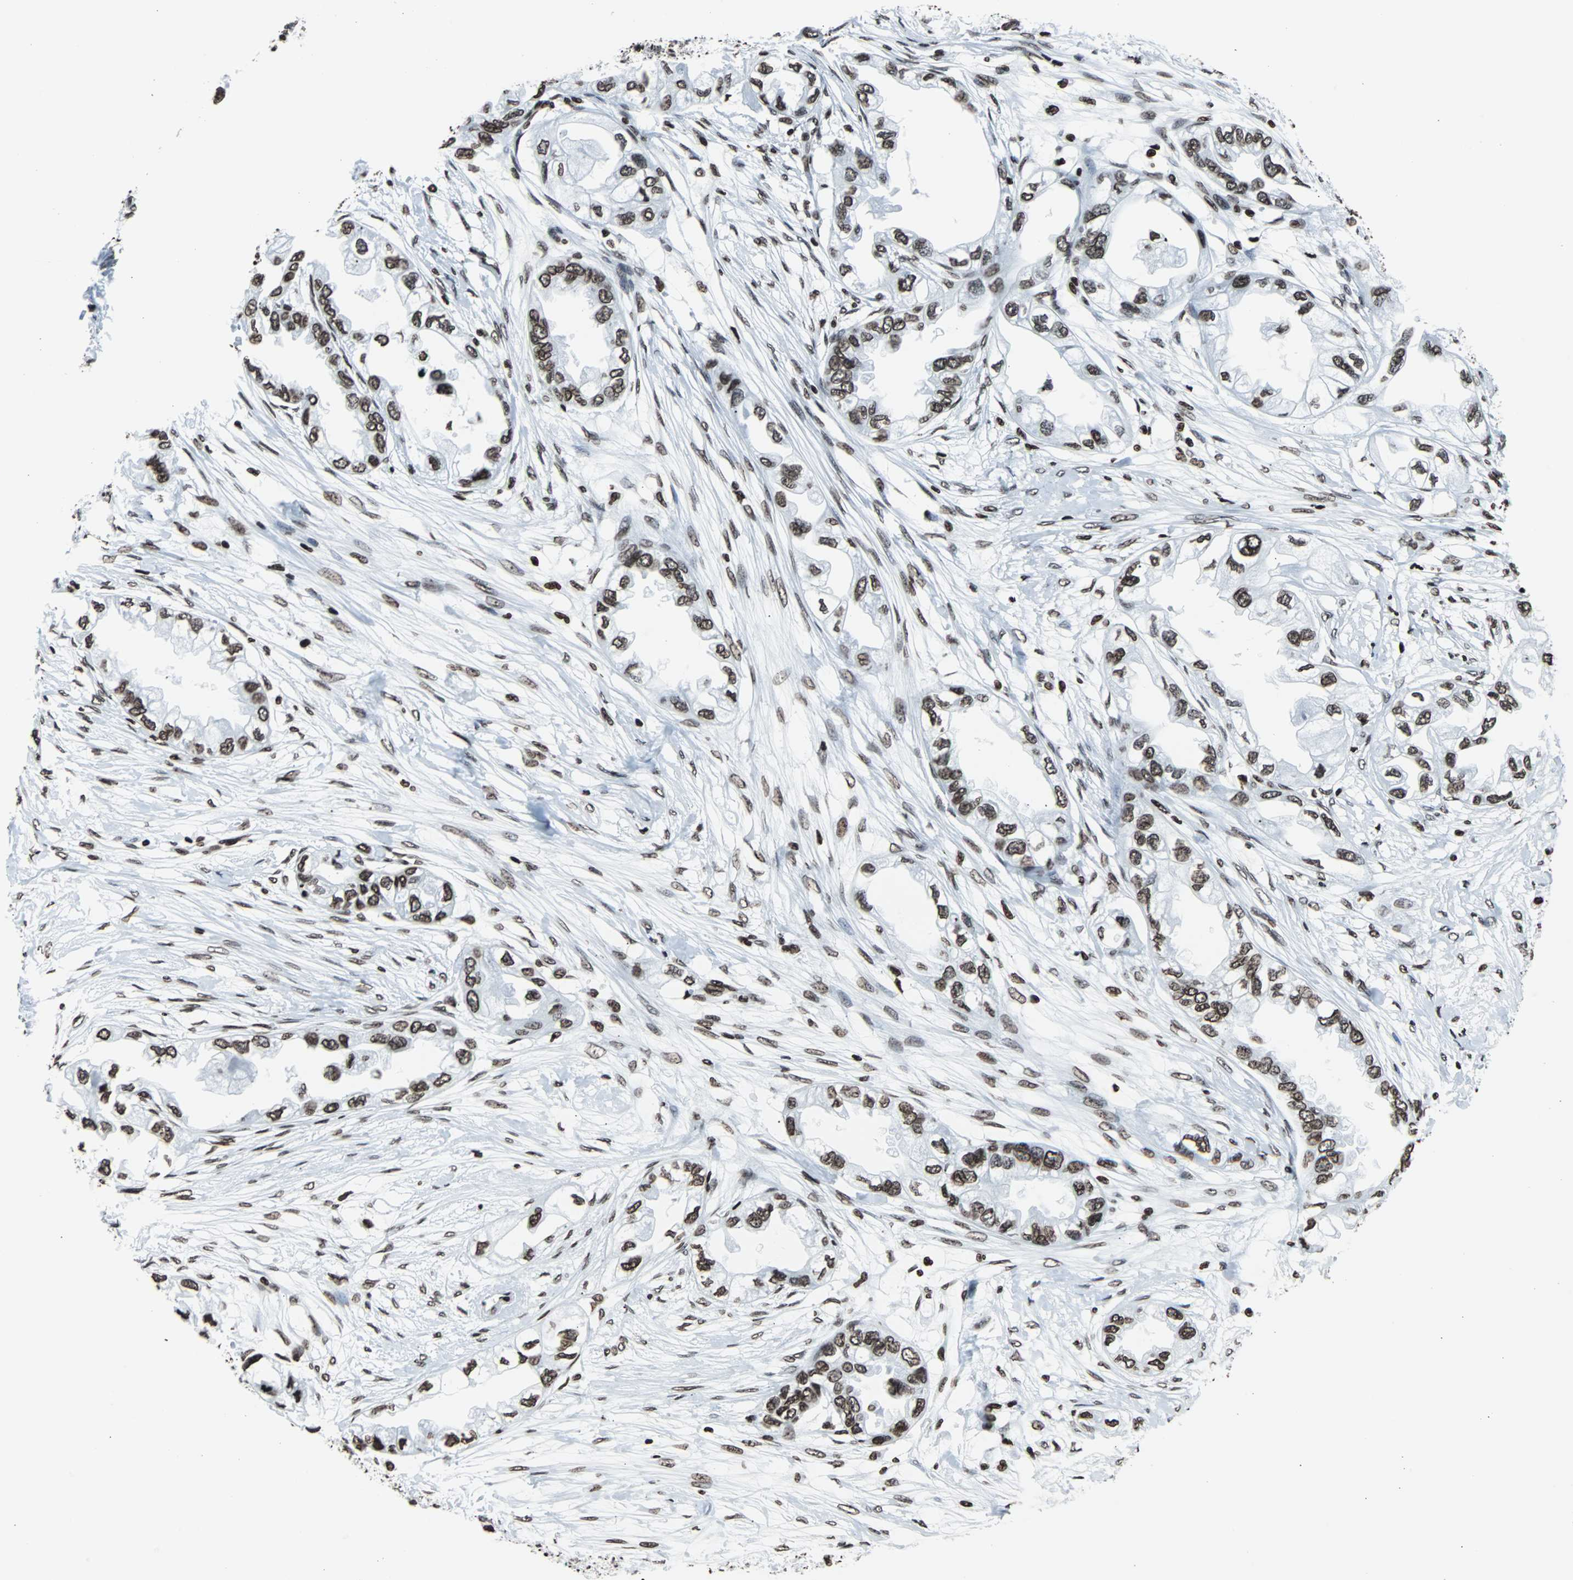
{"staining": {"intensity": "strong", "quantity": ">75%", "location": "nuclear"}, "tissue": "endometrial cancer", "cell_type": "Tumor cells", "image_type": "cancer", "snomed": [{"axis": "morphology", "description": "Adenocarcinoma, NOS"}, {"axis": "topography", "description": "Endometrium"}], "caption": "The histopathology image displays immunohistochemical staining of endometrial cancer. There is strong nuclear positivity is present in about >75% of tumor cells.", "gene": "H2BC18", "patient": {"sex": "female", "age": 67}}